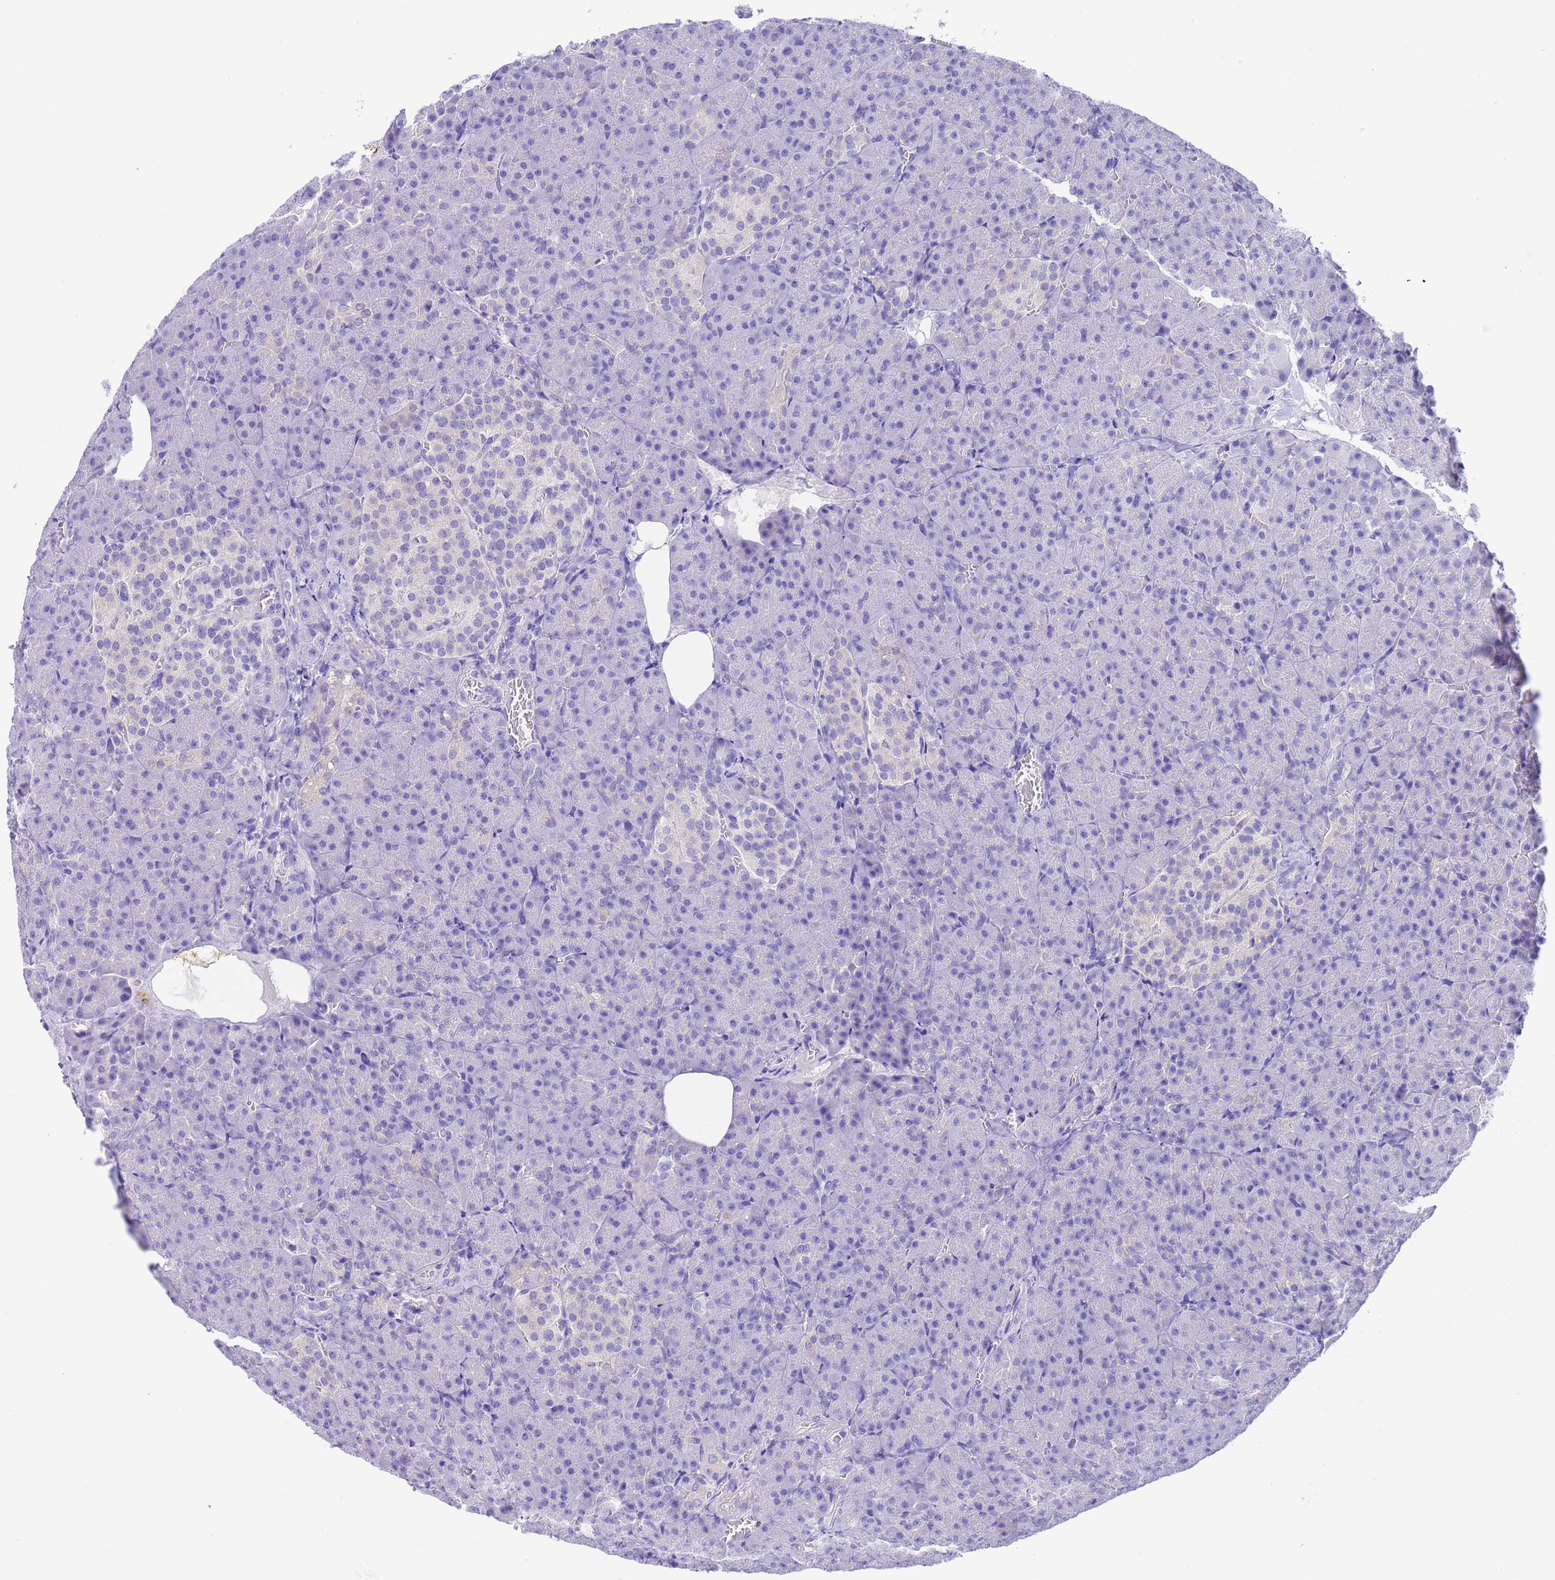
{"staining": {"intensity": "negative", "quantity": "none", "location": "none"}, "tissue": "pancreas", "cell_type": "Exocrine glandular cells", "image_type": "normal", "snomed": [{"axis": "morphology", "description": "Normal tissue, NOS"}, {"axis": "topography", "description": "Pancreas"}], "caption": "Exocrine glandular cells are negative for brown protein staining in unremarkable pancreas. (DAB (3,3'-diaminobenzidine) IHC visualized using brightfield microscopy, high magnification).", "gene": "USP38", "patient": {"sex": "female", "age": 74}}